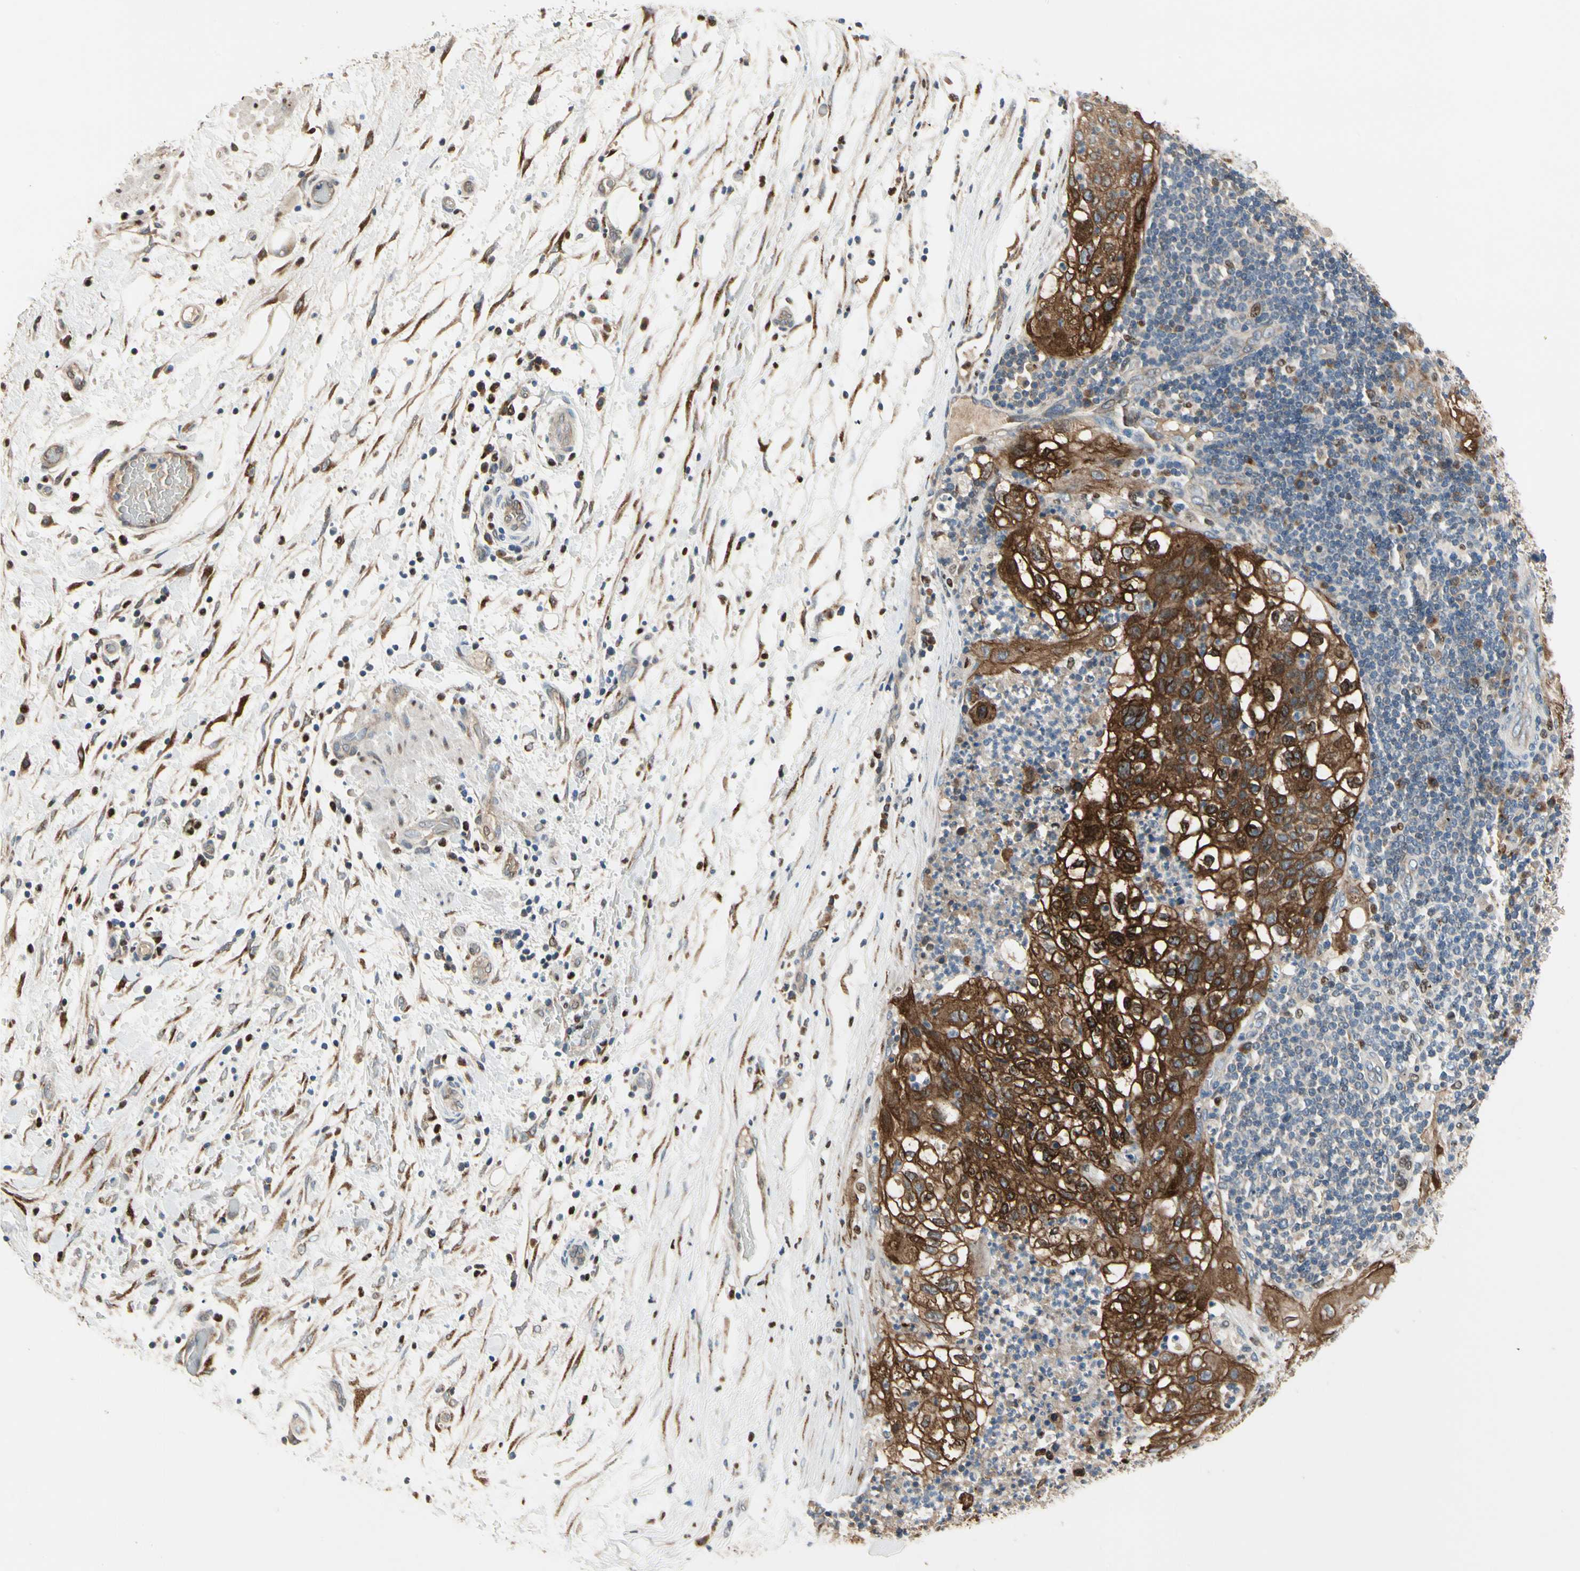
{"staining": {"intensity": "strong", "quantity": ">75%", "location": "cytoplasmic/membranous"}, "tissue": "lung cancer", "cell_type": "Tumor cells", "image_type": "cancer", "snomed": [{"axis": "morphology", "description": "Inflammation, NOS"}, {"axis": "morphology", "description": "Squamous cell carcinoma, NOS"}, {"axis": "topography", "description": "Lymph node"}, {"axis": "topography", "description": "Soft tissue"}, {"axis": "topography", "description": "Lung"}], "caption": "Strong cytoplasmic/membranous protein staining is identified in about >75% of tumor cells in lung squamous cell carcinoma.", "gene": "CGREF1", "patient": {"sex": "male", "age": 66}}